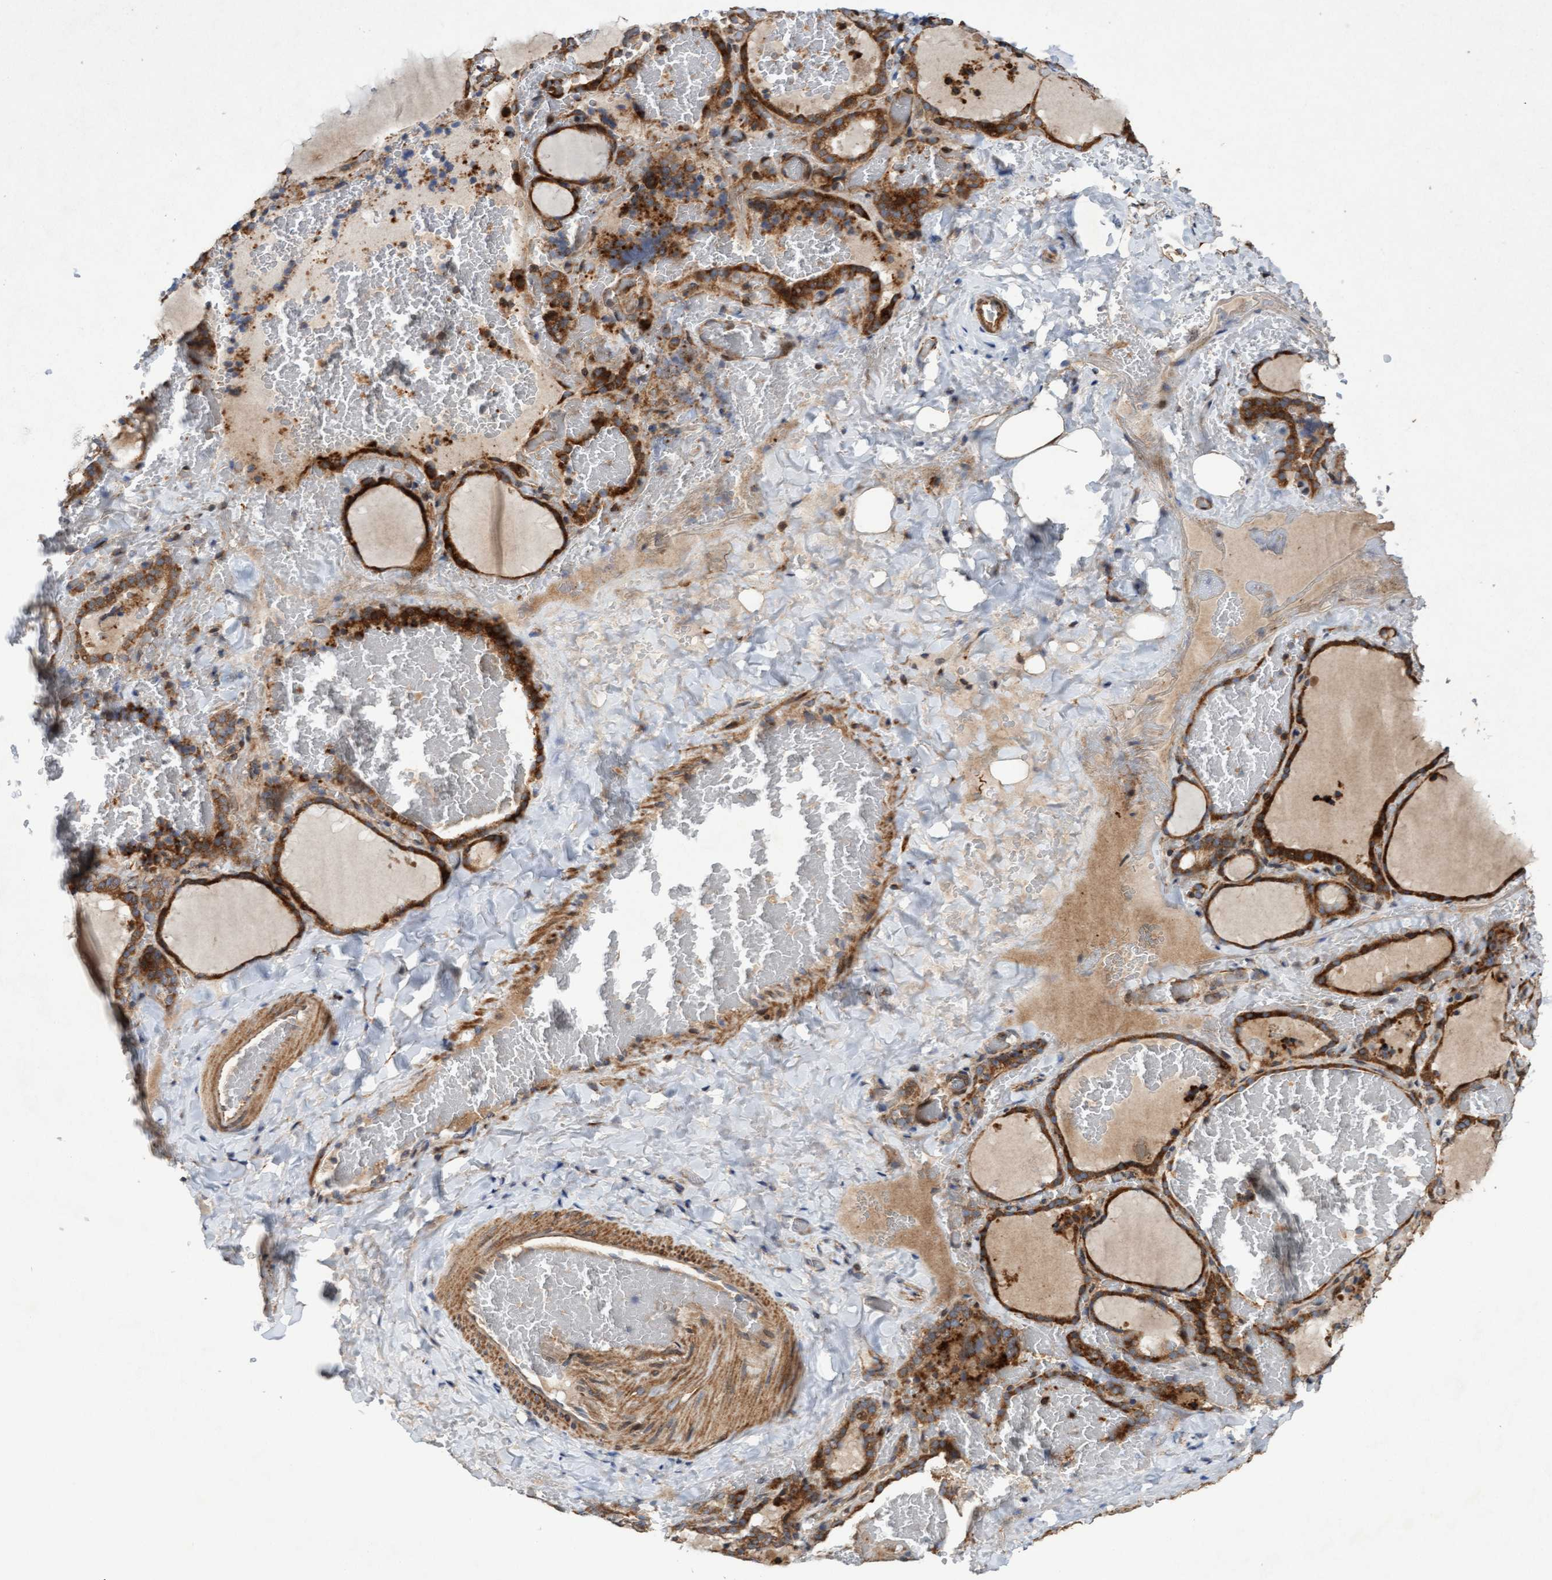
{"staining": {"intensity": "moderate", "quantity": ">75%", "location": "cytoplasmic/membranous"}, "tissue": "thyroid gland", "cell_type": "Glandular cells", "image_type": "normal", "snomed": [{"axis": "morphology", "description": "Normal tissue, NOS"}, {"axis": "topography", "description": "Thyroid gland"}], "caption": "Brown immunohistochemical staining in benign thyroid gland demonstrates moderate cytoplasmic/membranous staining in about >75% of glandular cells. (DAB (3,3'-diaminobenzidine) = brown stain, brightfield microscopy at high magnification).", "gene": "ELP5", "patient": {"sex": "female", "age": 22}}